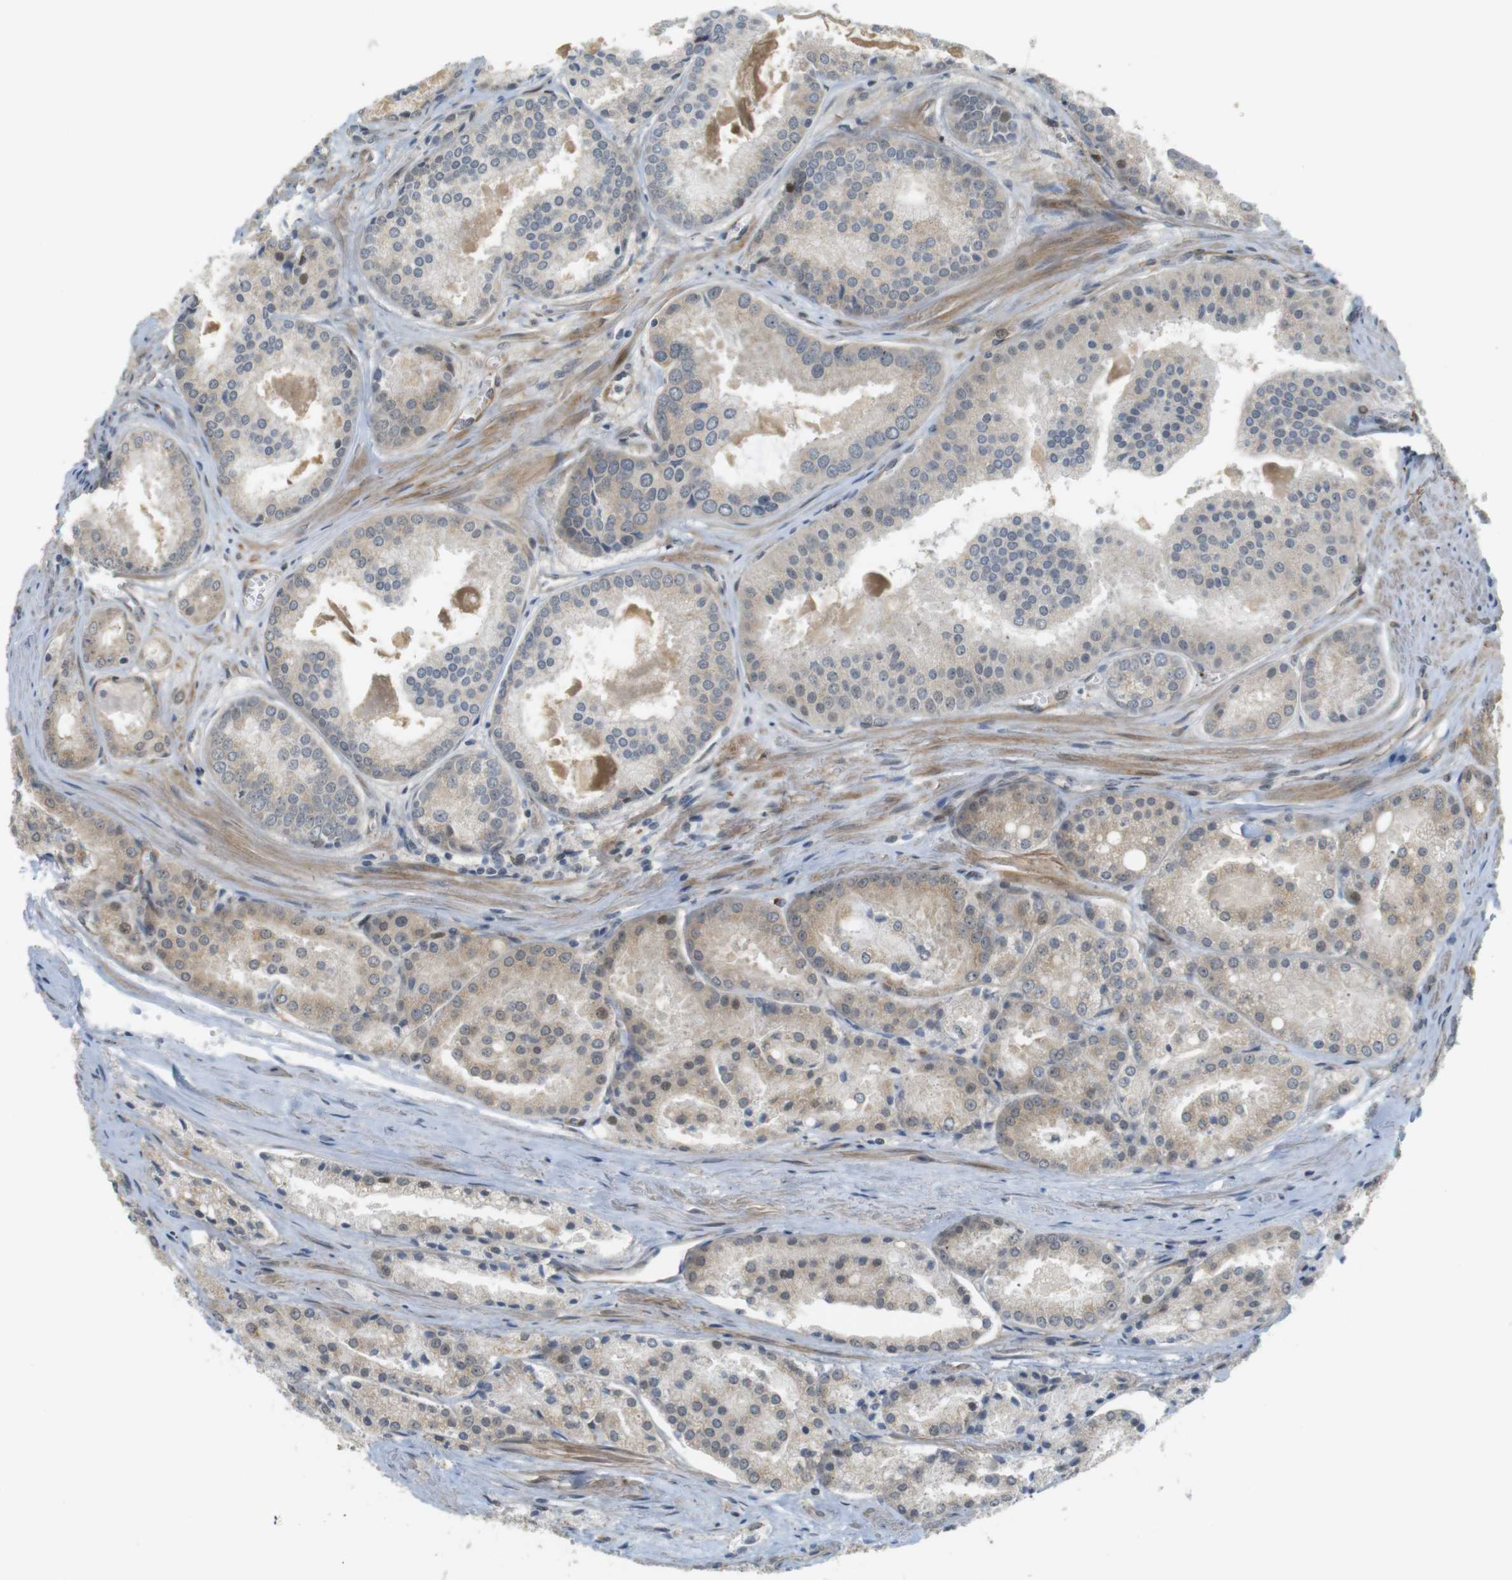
{"staining": {"intensity": "weak", "quantity": "25%-75%", "location": "cytoplasmic/membranous"}, "tissue": "prostate cancer", "cell_type": "Tumor cells", "image_type": "cancer", "snomed": [{"axis": "morphology", "description": "Adenocarcinoma, Low grade"}, {"axis": "topography", "description": "Prostate"}], "caption": "Immunohistochemistry staining of prostate cancer (low-grade adenocarcinoma), which exhibits low levels of weak cytoplasmic/membranous expression in approximately 25%-75% of tumor cells indicating weak cytoplasmic/membranous protein positivity. The staining was performed using DAB (brown) for protein detection and nuclei were counterstained in hematoxylin (blue).", "gene": "TSPAN9", "patient": {"sex": "male", "age": 64}}